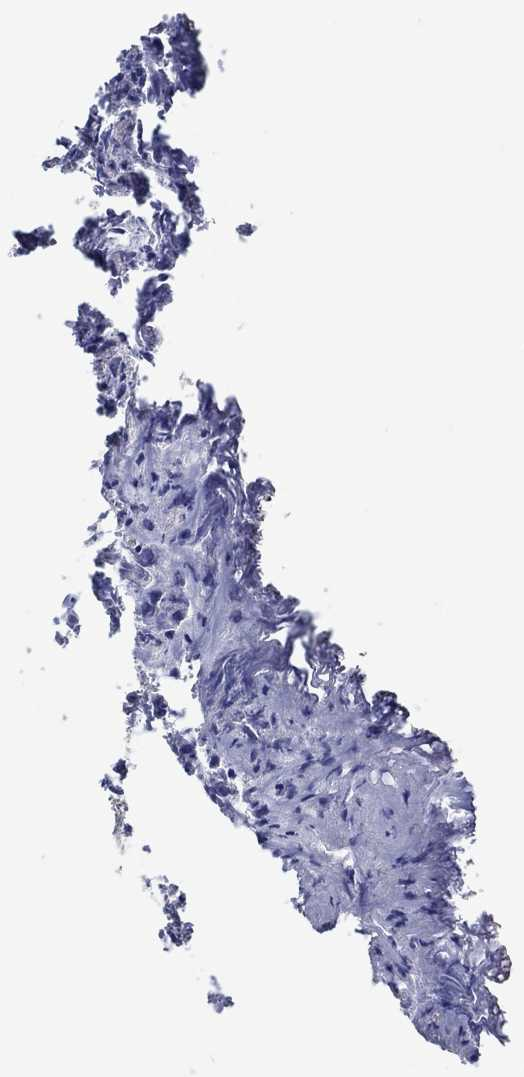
{"staining": {"intensity": "negative", "quantity": "none", "location": "none"}, "tissue": "prostate cancer", "cell_type": "Tumor cells", "image_type": "cancer", "snomed": [{"axis": "morphology", "description": "Adenocarcinoma, Medium grade"}, {"axis": "topography", "description": "Prostate"}], "caption": "Micrograph shows no significant protein expression in tumor cells of prostate cancer (medium-grade adenocarcinoma).", "gene": "BBOF1", "patient": {"sex": "male", "age": 74}}